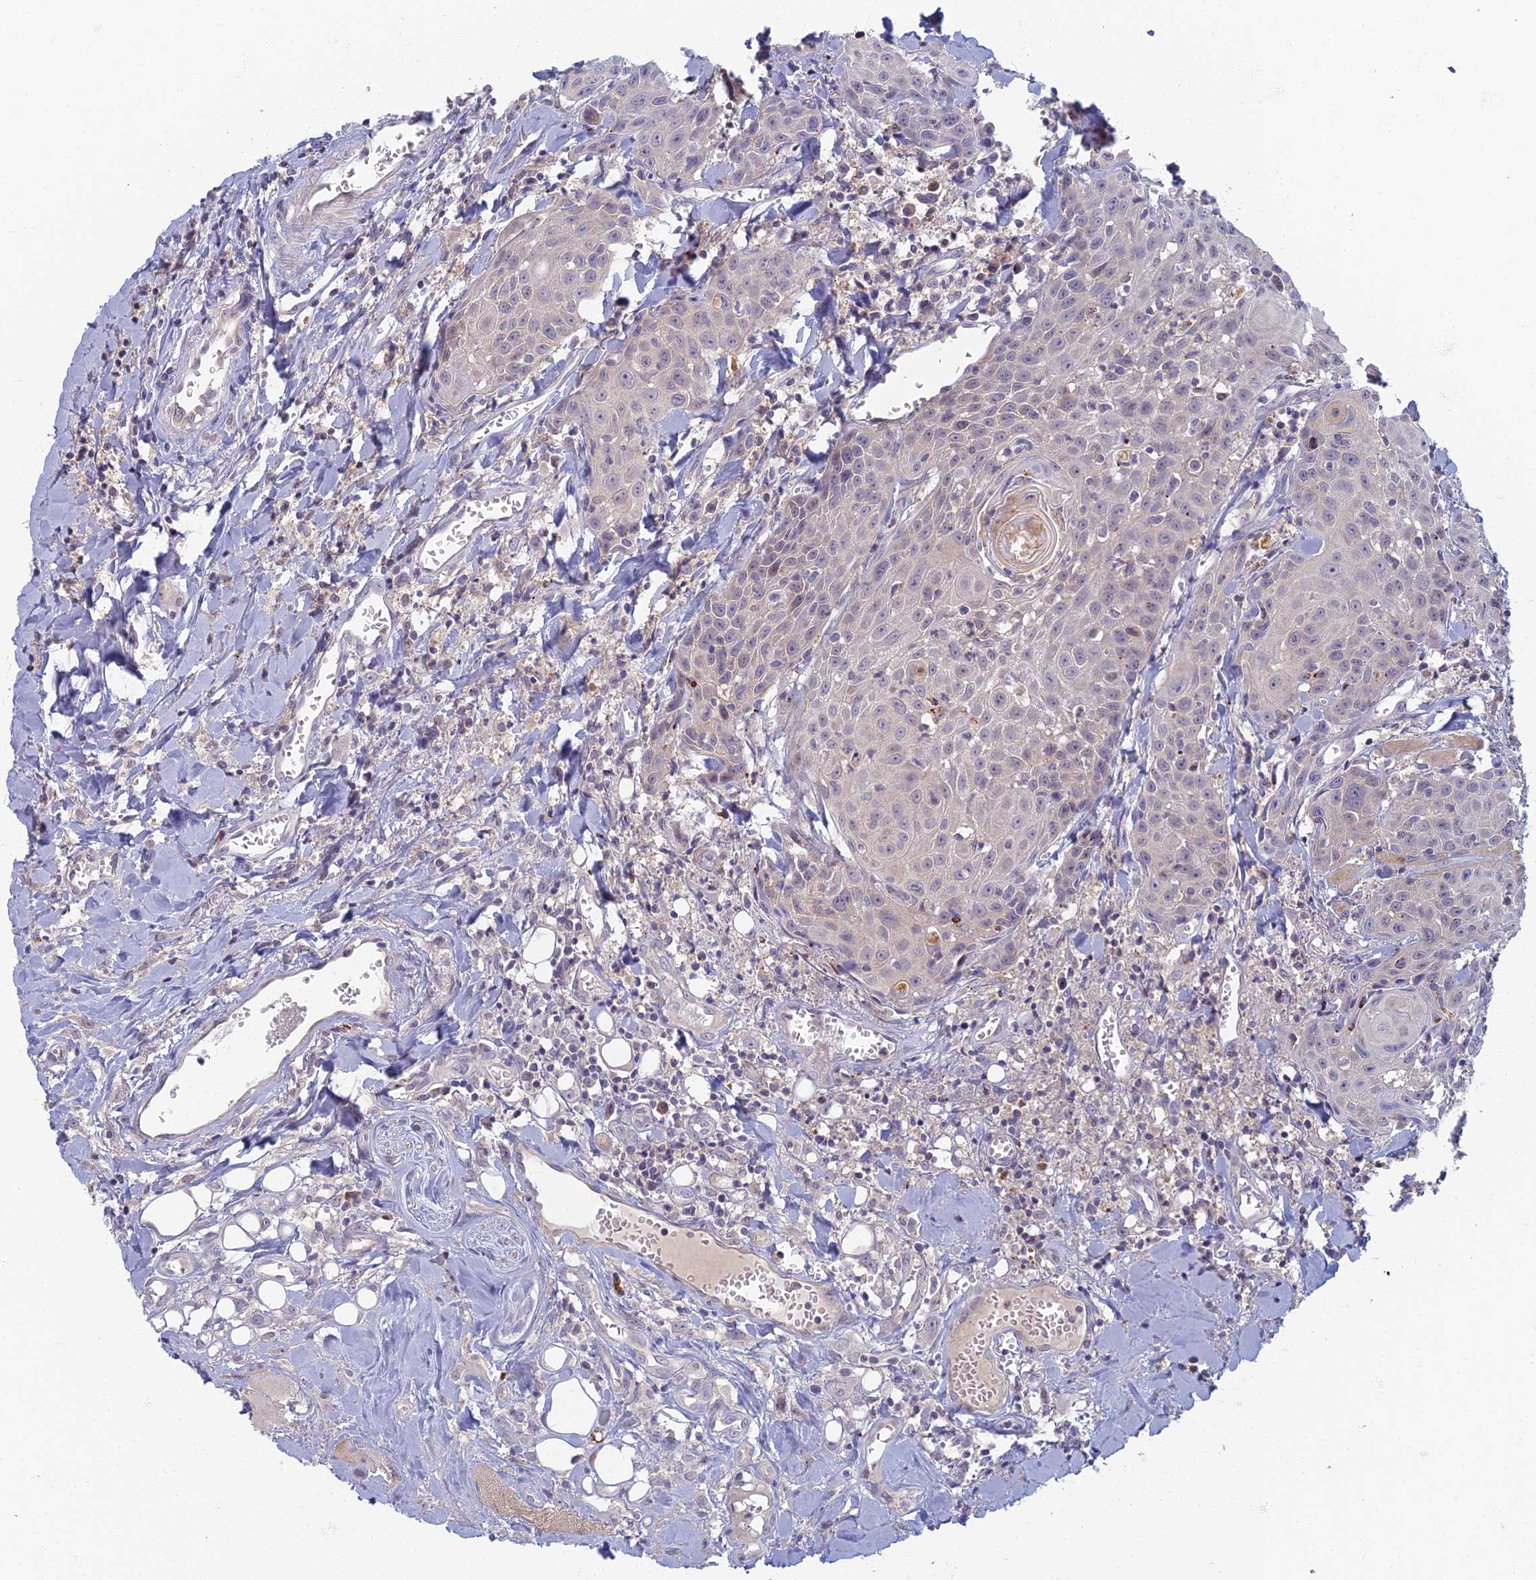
{"staining": {"intensity": "negative", "quantity": "none", "location": "none"}, "tissue": "head and neck cancer", "cell_type": "Tumor cells", "image_type": "cancer", "snomed": [{"axis": "morphology", "description": "Squamous cell carcinoma, NOS"}, {"axis": "topography", "description": "Oral tissue"}, {"axis": "topography", "description": "Head-Neck"}], "caption": "Tumor cells show no significant staining in head and neck cancer.", "gene": "CHMP4B", "patient": {"sex": "female", "age": 82}}